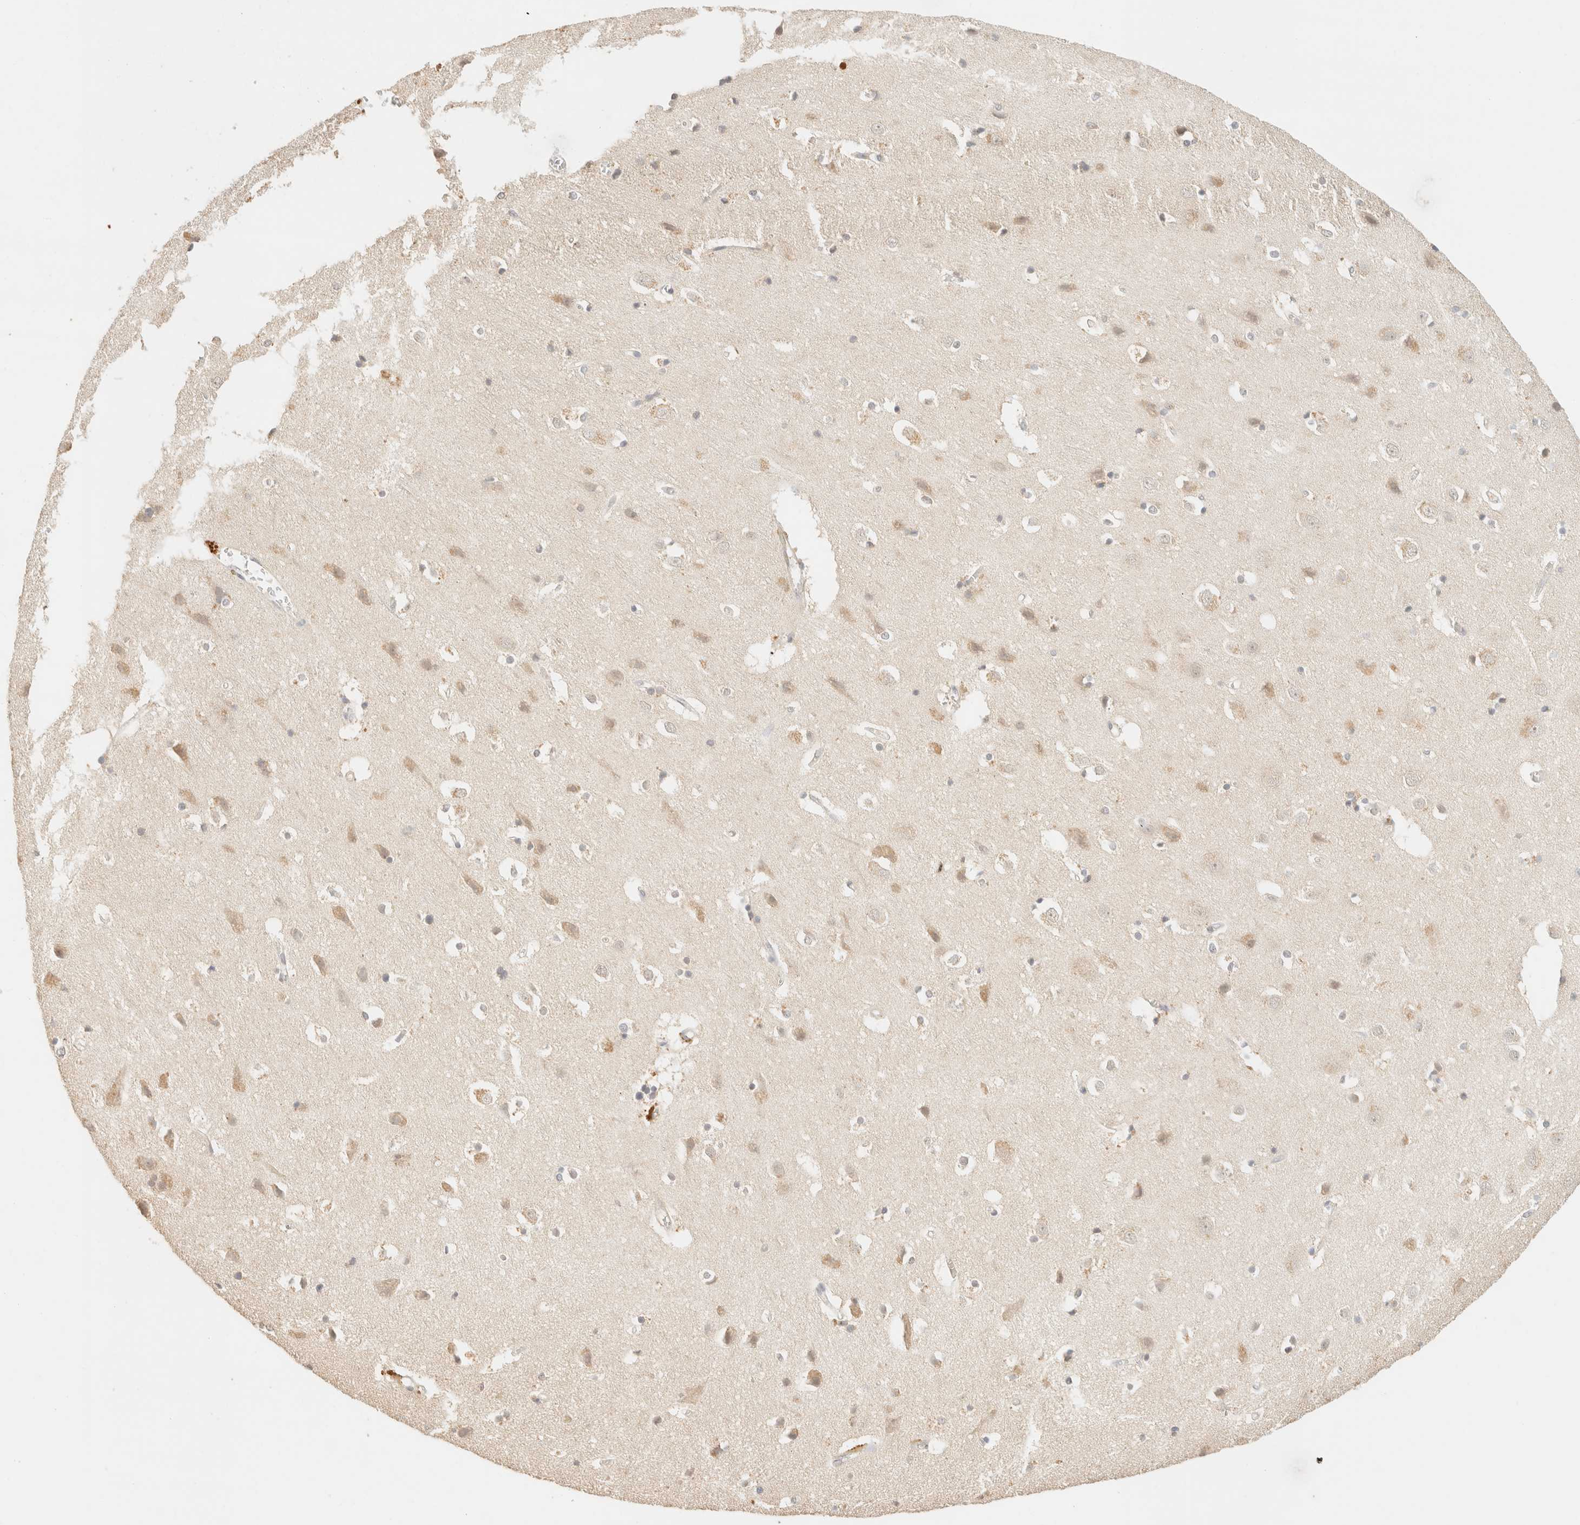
{"staining": {"intensity": "negative", "quantity": "none", "location": "none"}, "tissue": "cerebral cortex", "cell_type": "Endothelial cells", "image_type": "normal", "snomed": [{"axis": "morphology", "description": "Normal tissue, NOS"}, {"axis": "topography", "description": "Cerebral cortex"}], "caption": "DAB immunohistochemical staining of benign human cerebral cortex displays no significant expression in endothelial cells. (Brightfield microscopy of DAB (3,3'-diaminobenzidine) immunohistochemistry at high magnification).", "gene": "TIMD4", "patient": {"sex": "male", "age": 54}}